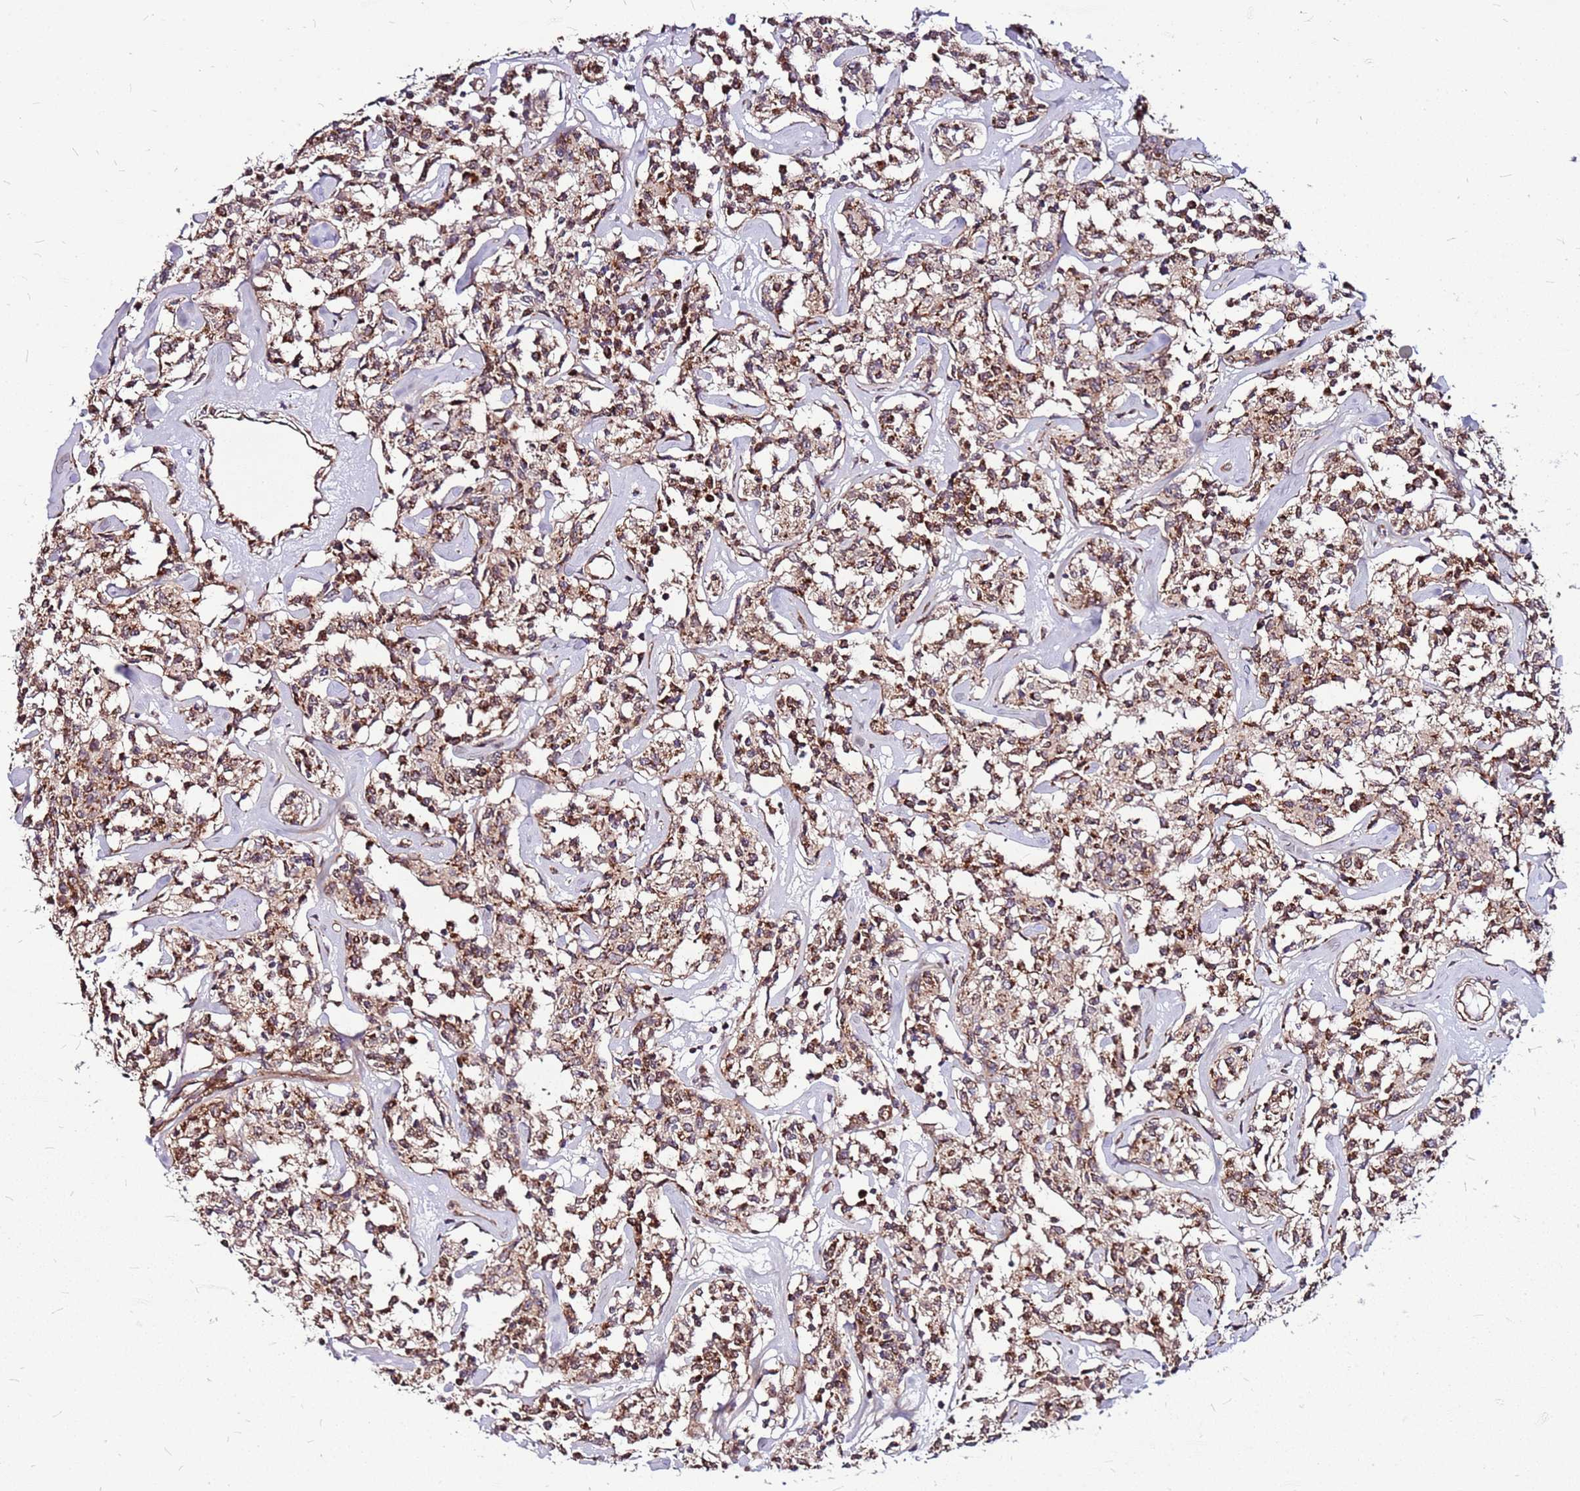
{"staining": {"intensity": "moderate", "quantity": ">75%", "location": "cytoplasmic/membranous,nuclear"}, "tissue": "lymphoma", "cell_type": "Tumor cells", "image_type": "cancer", "snomed": [{"axis": "morphology", "description": "Malignant lymphoma, non-Hodgkin's type, Low grade"}, {"axis": "topography", "description": "Small intestine"}], "caption": "Immunohistochemical staining of lymphoma shows medium levels of moderate cytoplasmic/membranous and nuclear staining in approximately >75% of tumor cells. The staining is performed using DAB (3,3'-diaminobenzidine) brown chromogen to label protein expression. The nuclei are counter-stained blue using hematoxylin.", "gene": "OR51T1", "patient": {"sex": "female", "age": 59}}